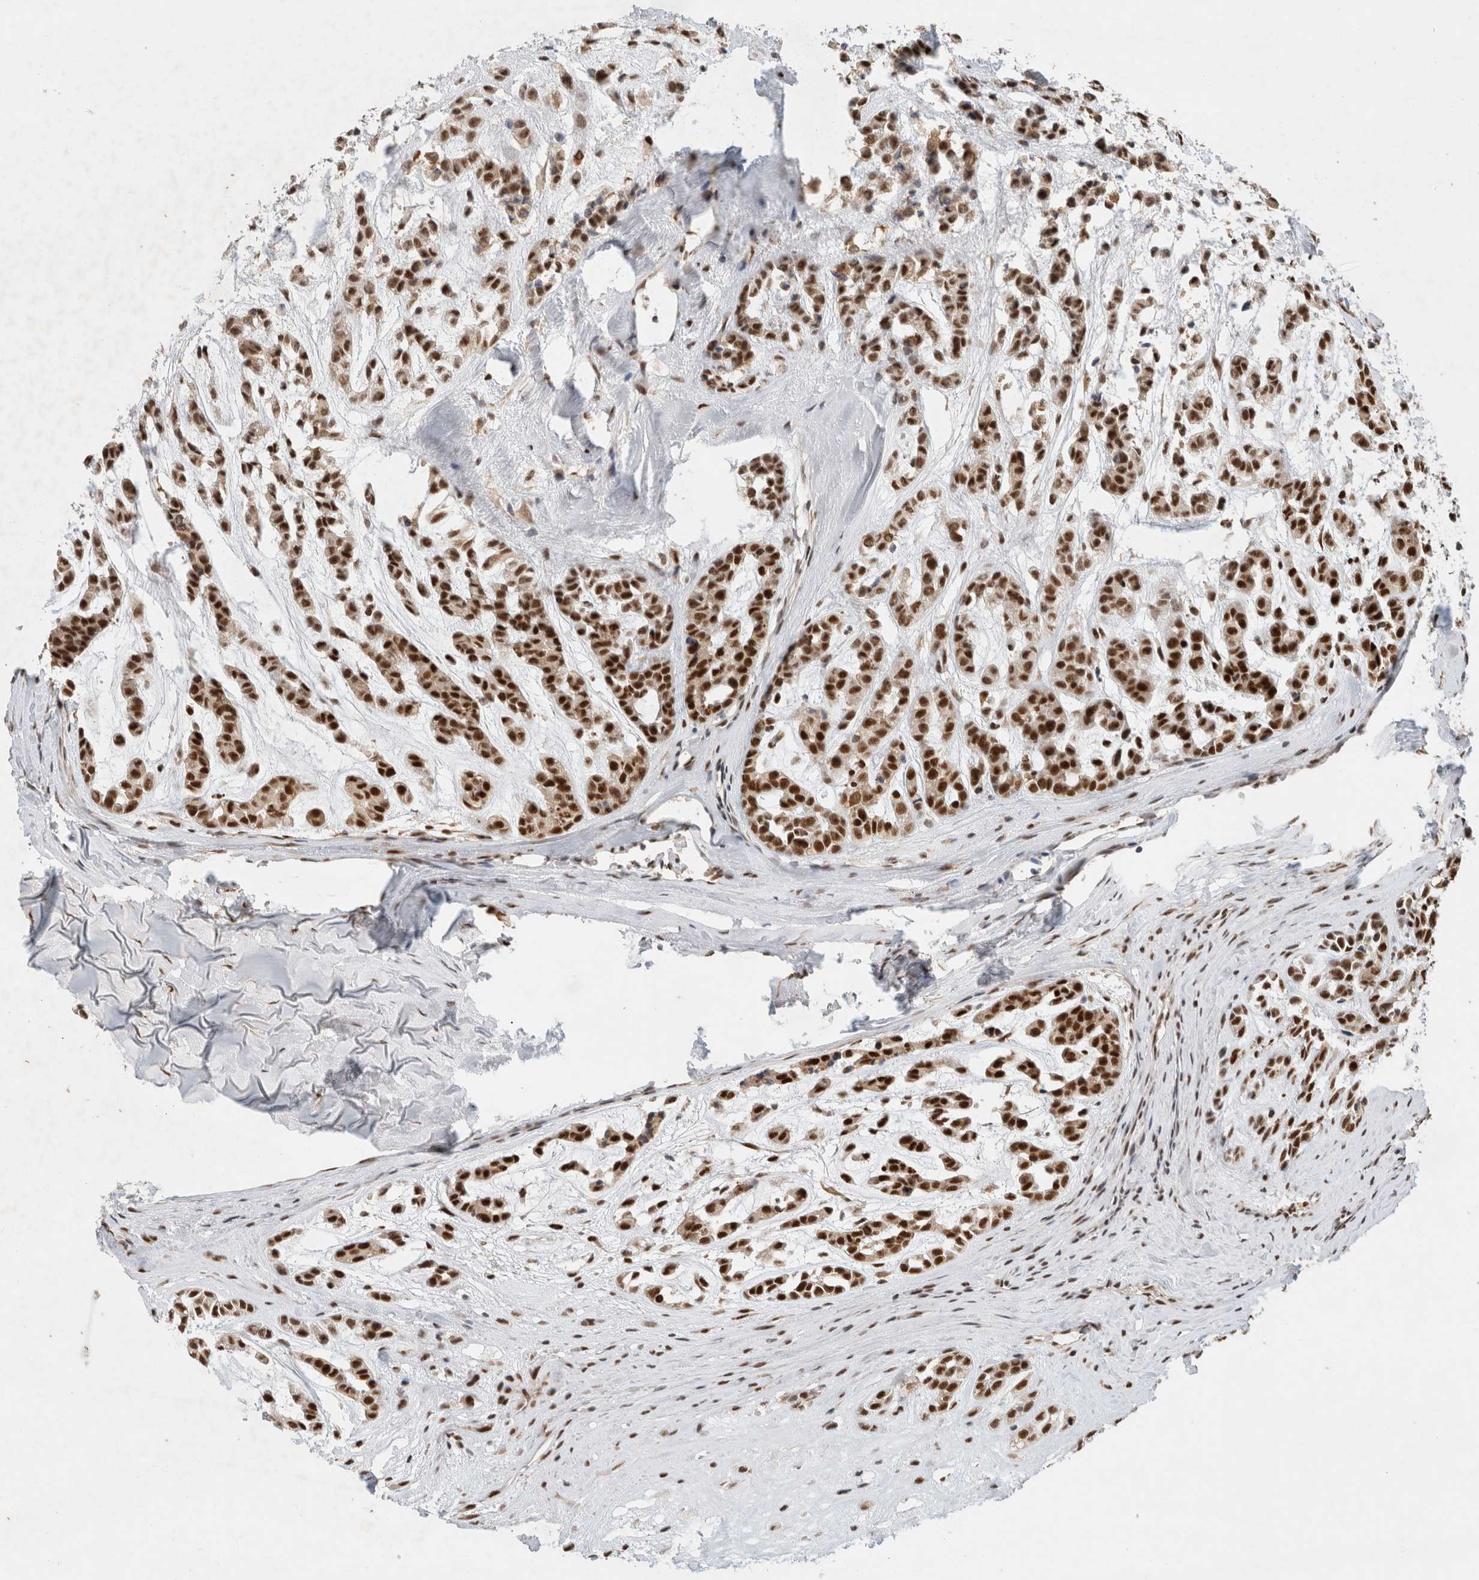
{"staining": {"intensity": "strong", "quantity": ">75%", "location": "nuclear"}, "tissue": "head and neck cancer", "cell_type": "Tumor cells", "image_type": "cancer", "snomed": [{"axis": "morphology", "description": "Adenocarcinoma, NOS"}, {"axis": "morphology", "description": "Adenoma, NOS"}, {"axis": "topography", "description": "Head-Neck"}], "caption": "Adenoma (head and neck) tissue displays strong nuclear positivity in approximately >75% of tumor cells, visualized by immunohistochemistry.", "gene": "DDX42", "patient": {"sex": "female", "age": 55}}